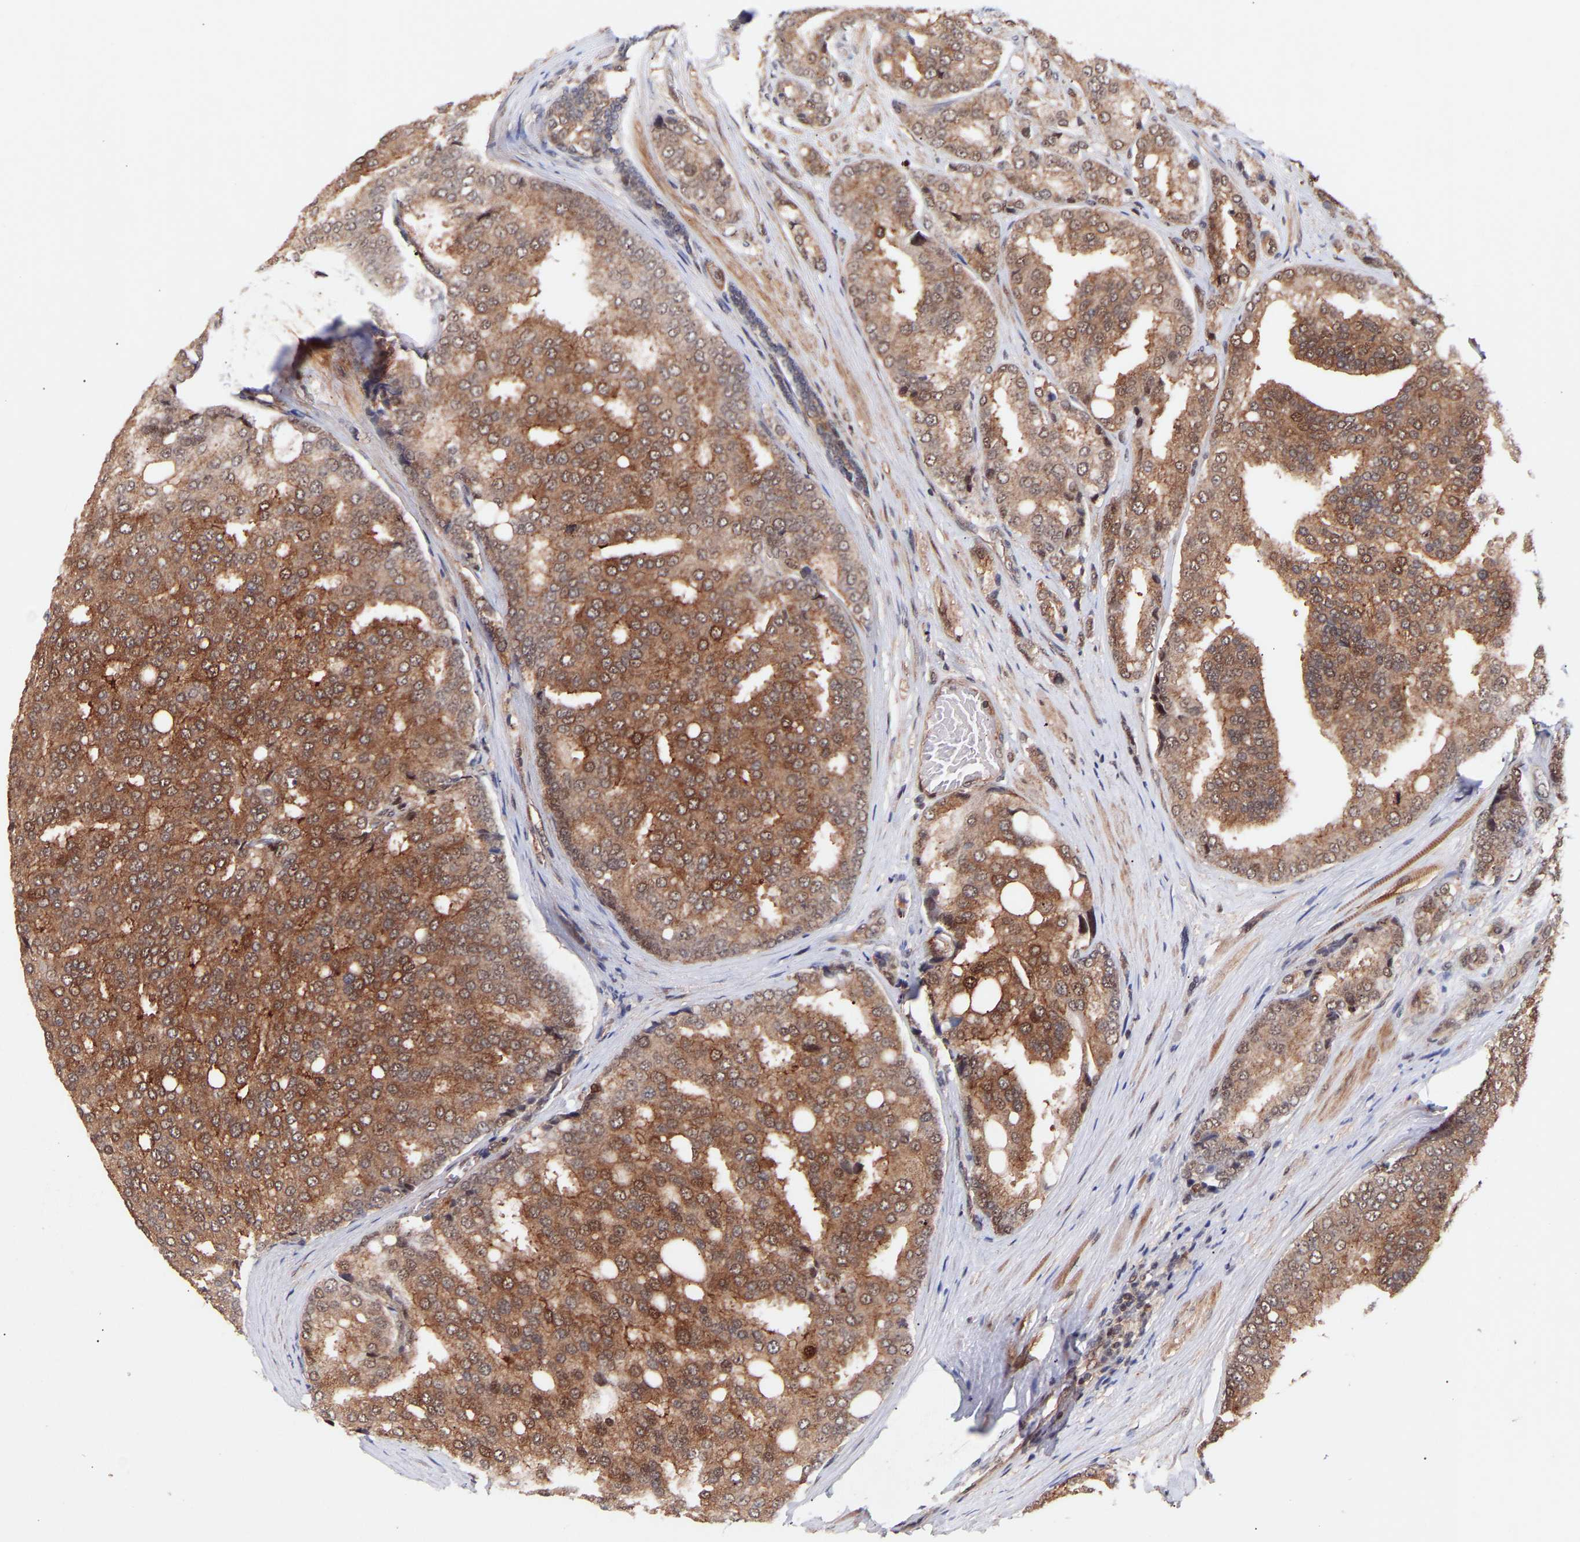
{"staining": {"intensity": "strong", "quantity": ">75%", "location": "cytoplasmic/membranous,nuclear"}, "tissue": "prostate cancer", "cell_type": "Tumor cells", "image_type": "cancer", "snomed": [{"axis": "morphology", "description": "Adenocarcinoma, High grade"}, {"axis": "topography", "description": "Prostate"}], "caption": "High-magnification brightfield microscopy of high-grade adenocarcinoma (prostate) stained with DAB (brown) and counterstained with hematoxylin (blue). tumor cells exhibit strong cytoplasmic/membranous and nuclear staining is appreciated in about>75% of cells.", "gene": "PDLIM5", "patient": {"sex": "male", "age": 50}}